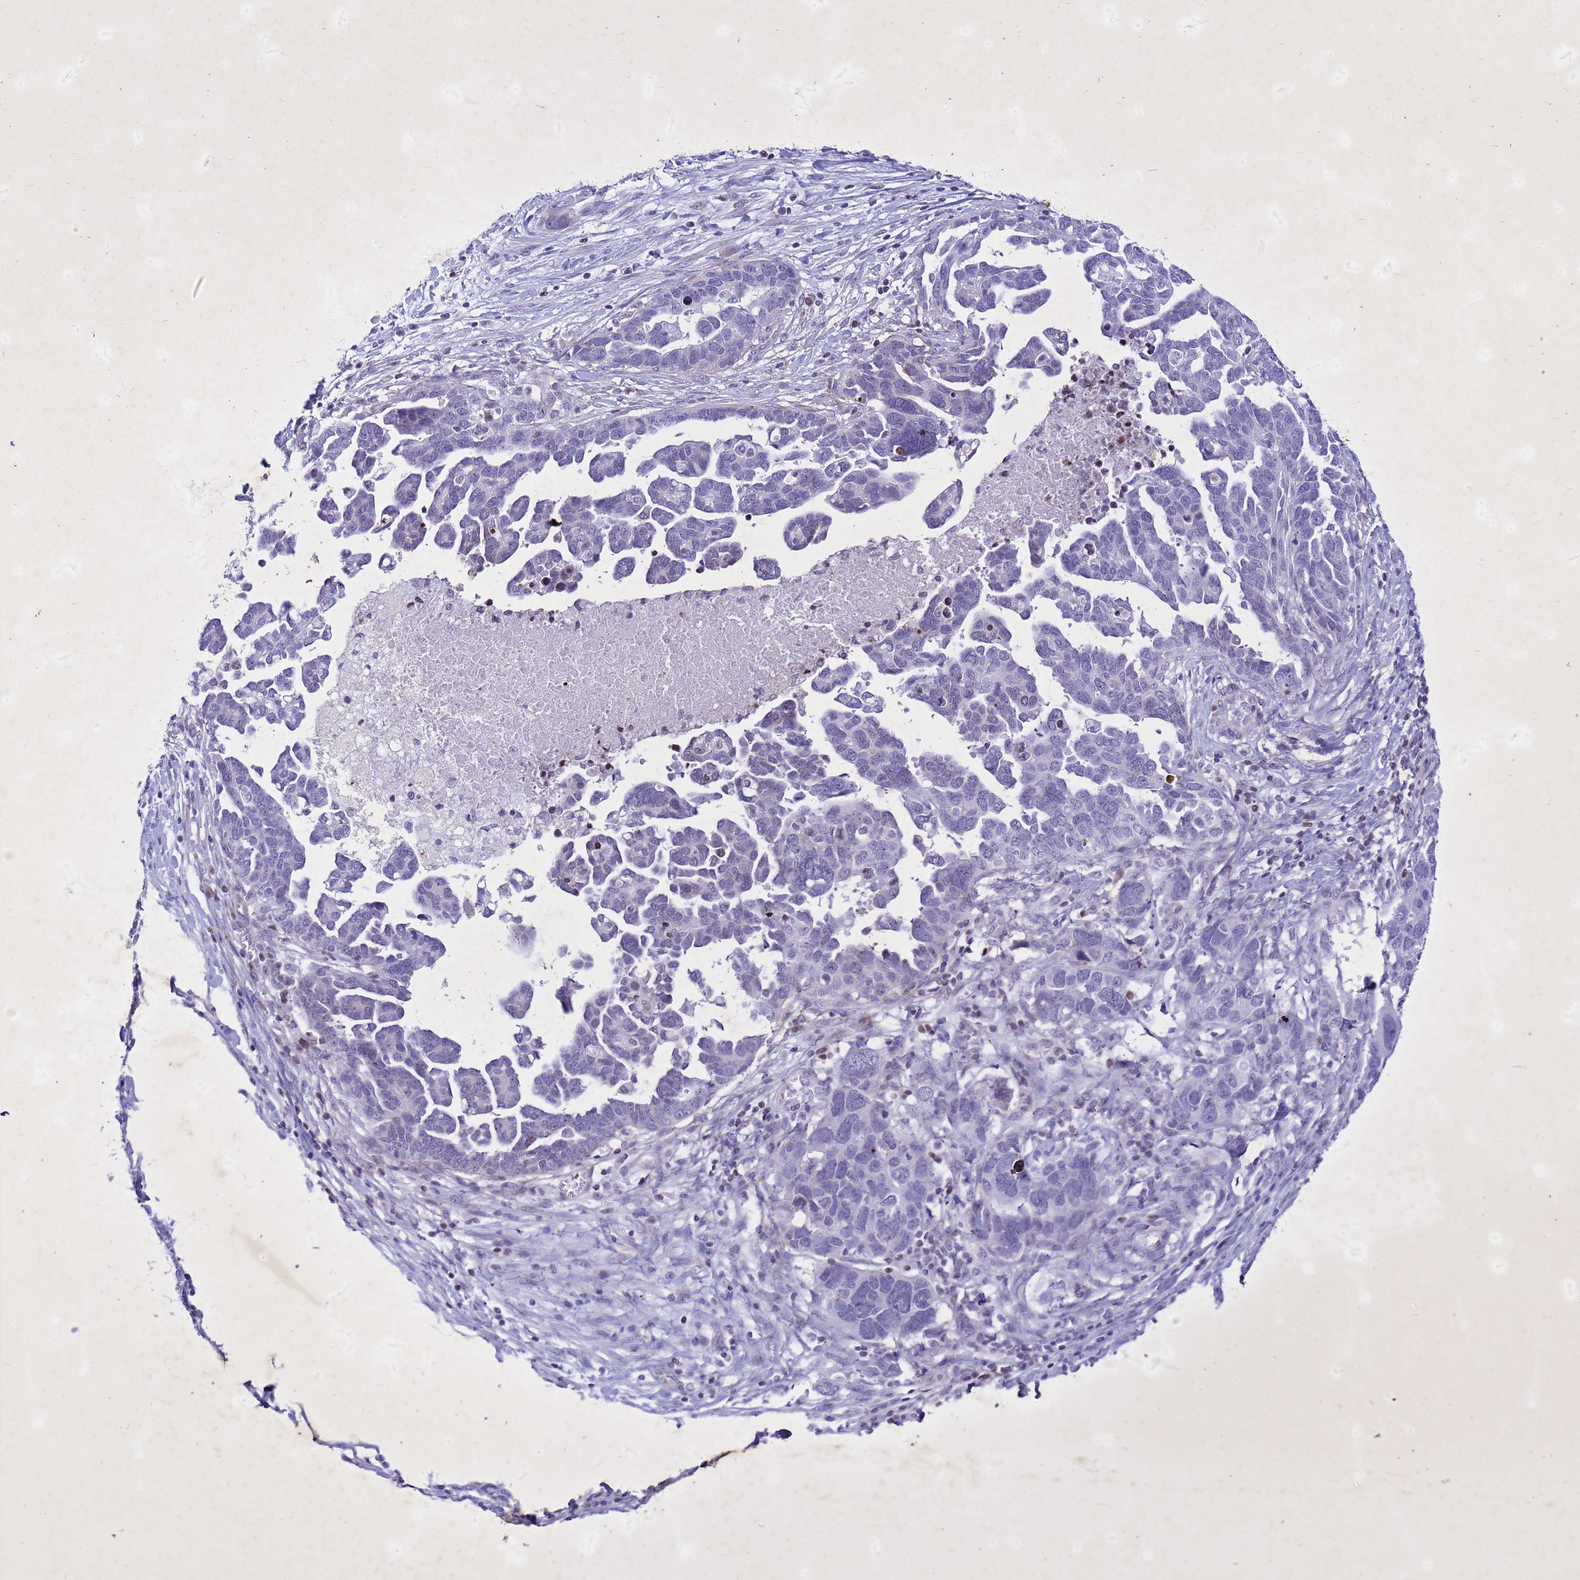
{"staining": {"intensity": "negative", "quantity": "none", "location": "none"}, "tissue": "ovarian cancer", "cell_type": "Tumor cells", "image_type": "cancer", "snomed": [{"axis": "morphology", "description": "Cystadenocarcinoma, serous, NOS"}, {"axis": "topography", "description": "Ovary"}], "caption": "Tumor cells are negative for protein expression in human serous cystadenocarcinoma (ovarian). (Stains: DAB immunohistochemistry (IHC) with hematoxylin counter stain, Microscopy: brightfield microscopy at high magnification).", "gene": "COPS9", "patient": {"sex": "female", "age": 54}}